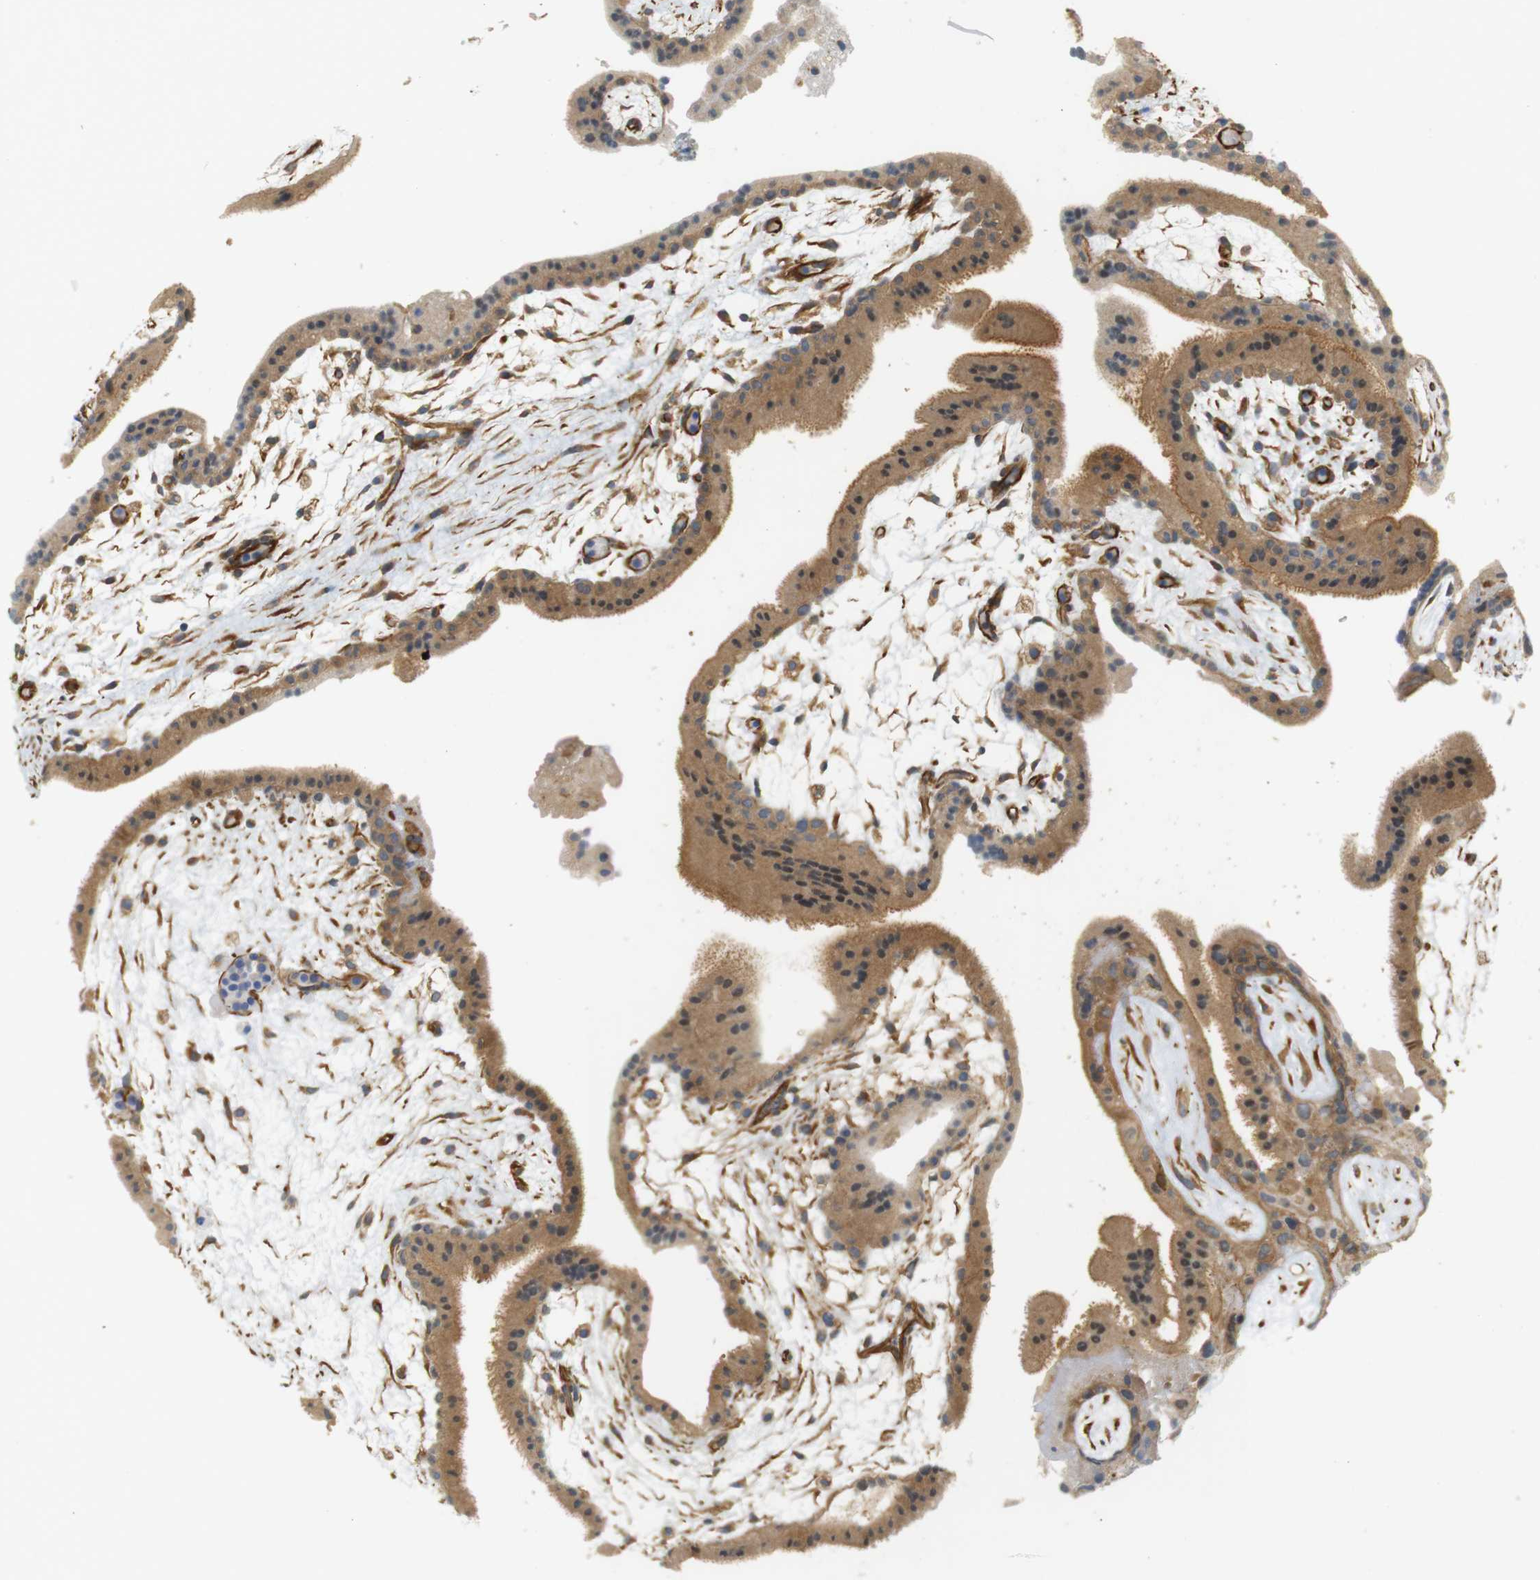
{"staining": {"intensity": "moderate", "quantity": ">75%", "location": "cytoplasmic/membranous,nuclear"}, "tissue": "placenta", "cell_type": "Trophoblastic cells", "image_type": "normal", "snomed": [{"axis": "morphology", "description": "Normal tissue, NOS"}, {"axis": "topography", "description": "Placenta"}], "caption": "Immunohistochemical staining of normal human placenta reveals moderate cytoplasmic/membranous,nuclear protein staining in about >75% of trophoblastic cells.", "gene": "CYTH3", "patient": {"sex": "female", "age": 19}}